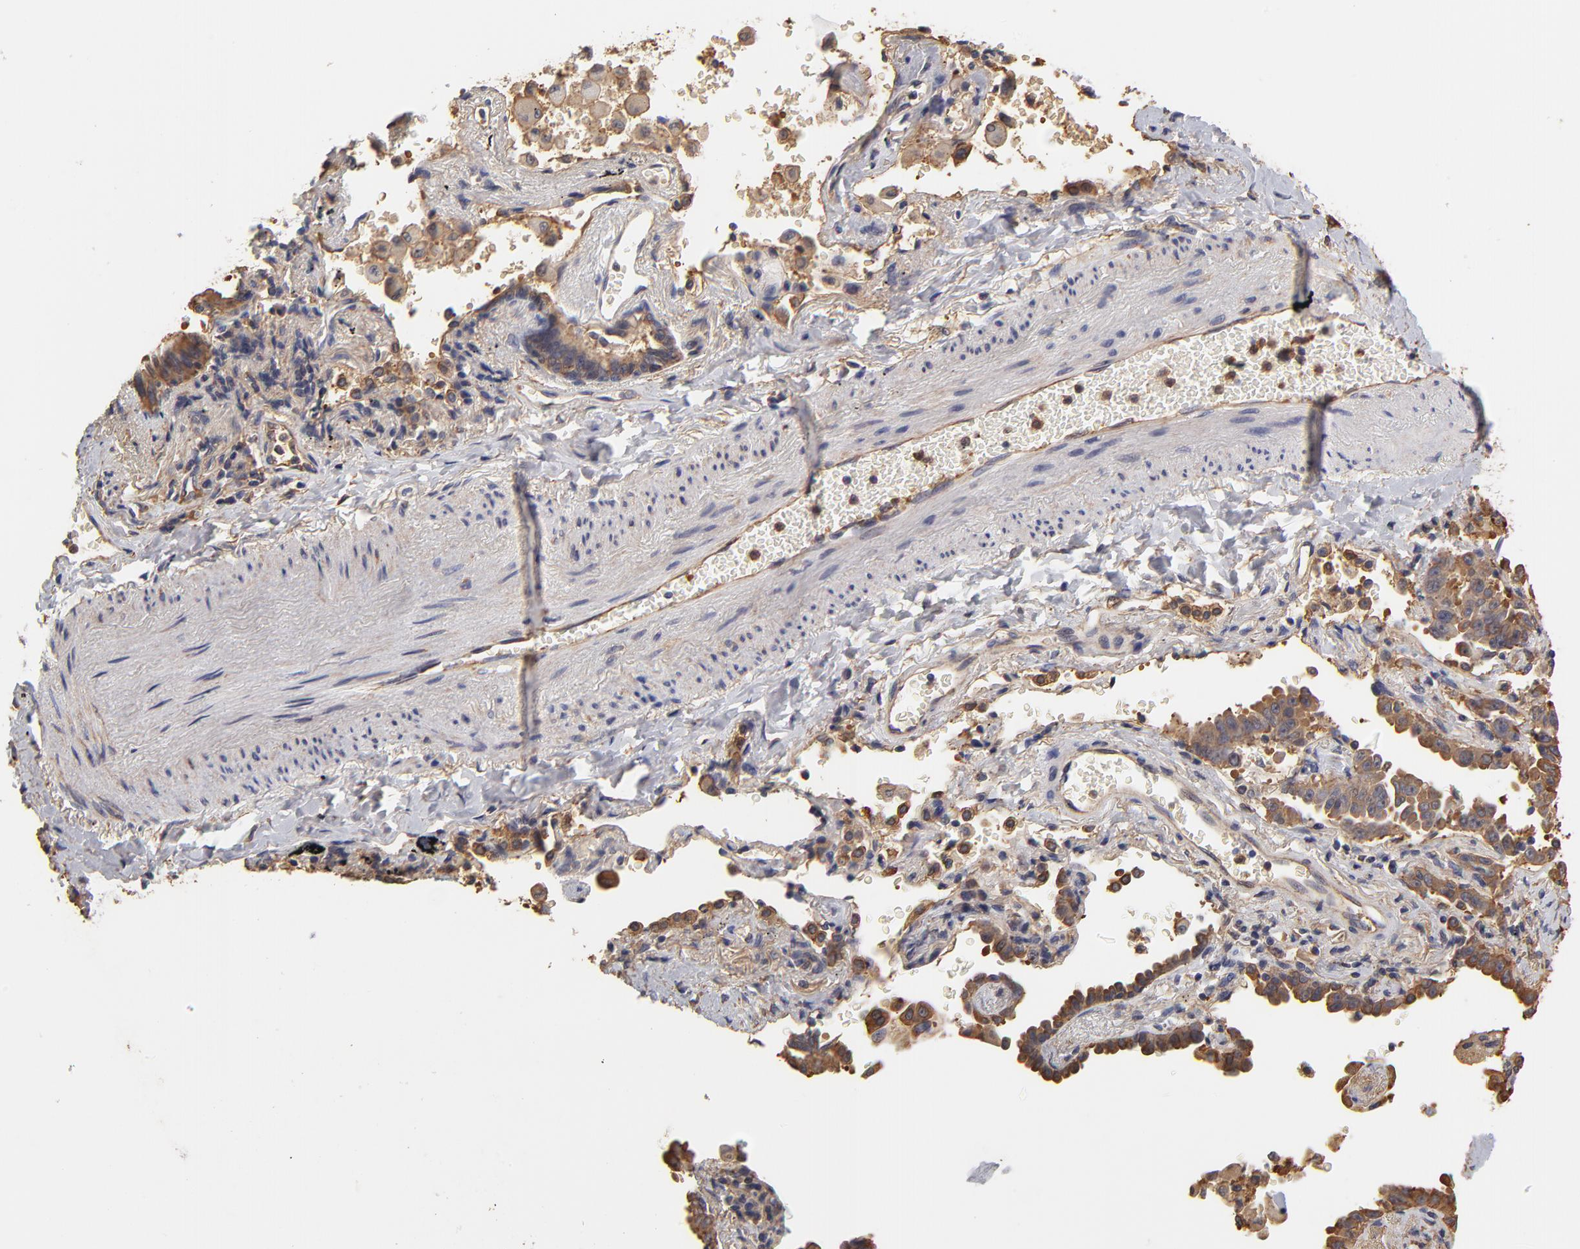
{"staining": {"intensity": "strong", "quantity": ">75%", "location": "cytoplasmic/membranous"}, "tissue": "lung cancer", "cell_type": "Tumor cells", "image_type": "cancer", "snomed": [{"axis": "morphology", "description": "Adenocarcinoma, NOS"}, {"axis": "topography", "description": "Lung"}], "caption": "Adenocarcinoma (lung) was stained to show a protein in brown. There is high levels of strong cytoplasmic/membranous staining in approximately >75% of tumor cells.", "gene": "FCMR", "patient": {"sex": "female", "age": 64}}